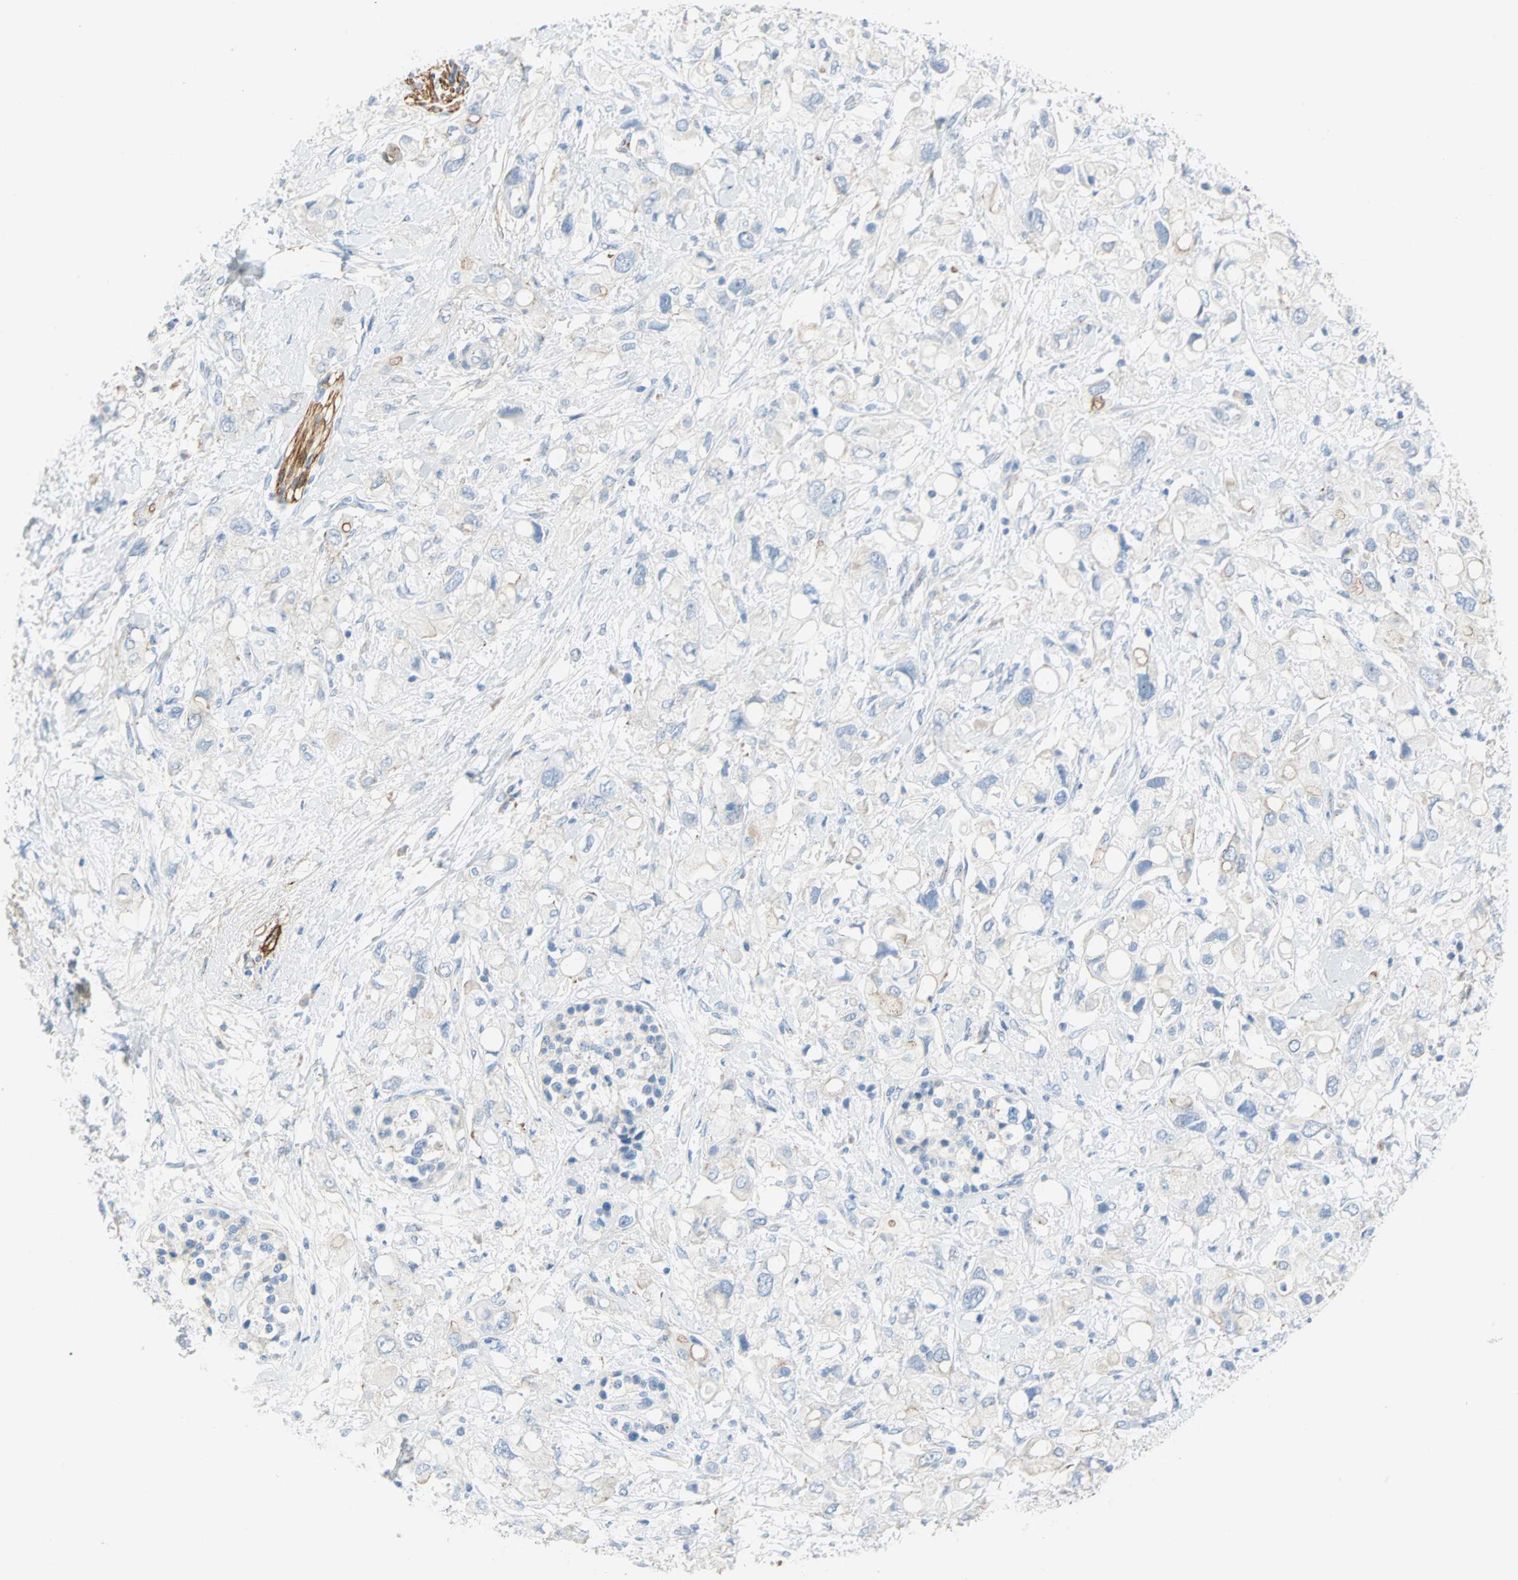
{"staining": {"intensity": "negative", "quantity": "none", "location": "none"}, "tissue": "pancreatic cancer", "cell_type": "Tumor cells", "image_type": "cancer", "snomed": [{"axis": "morphology", "description": "Adenocarcinoma, NOS"}, {"axis": "topography", "description": "Pancreas"}], "caption": "Tumor cells show no significant expression in pancreatic cancer (adenocarcinoma).", "gene": "PDPN", "patient": {"sex": "female", "age": 56}}